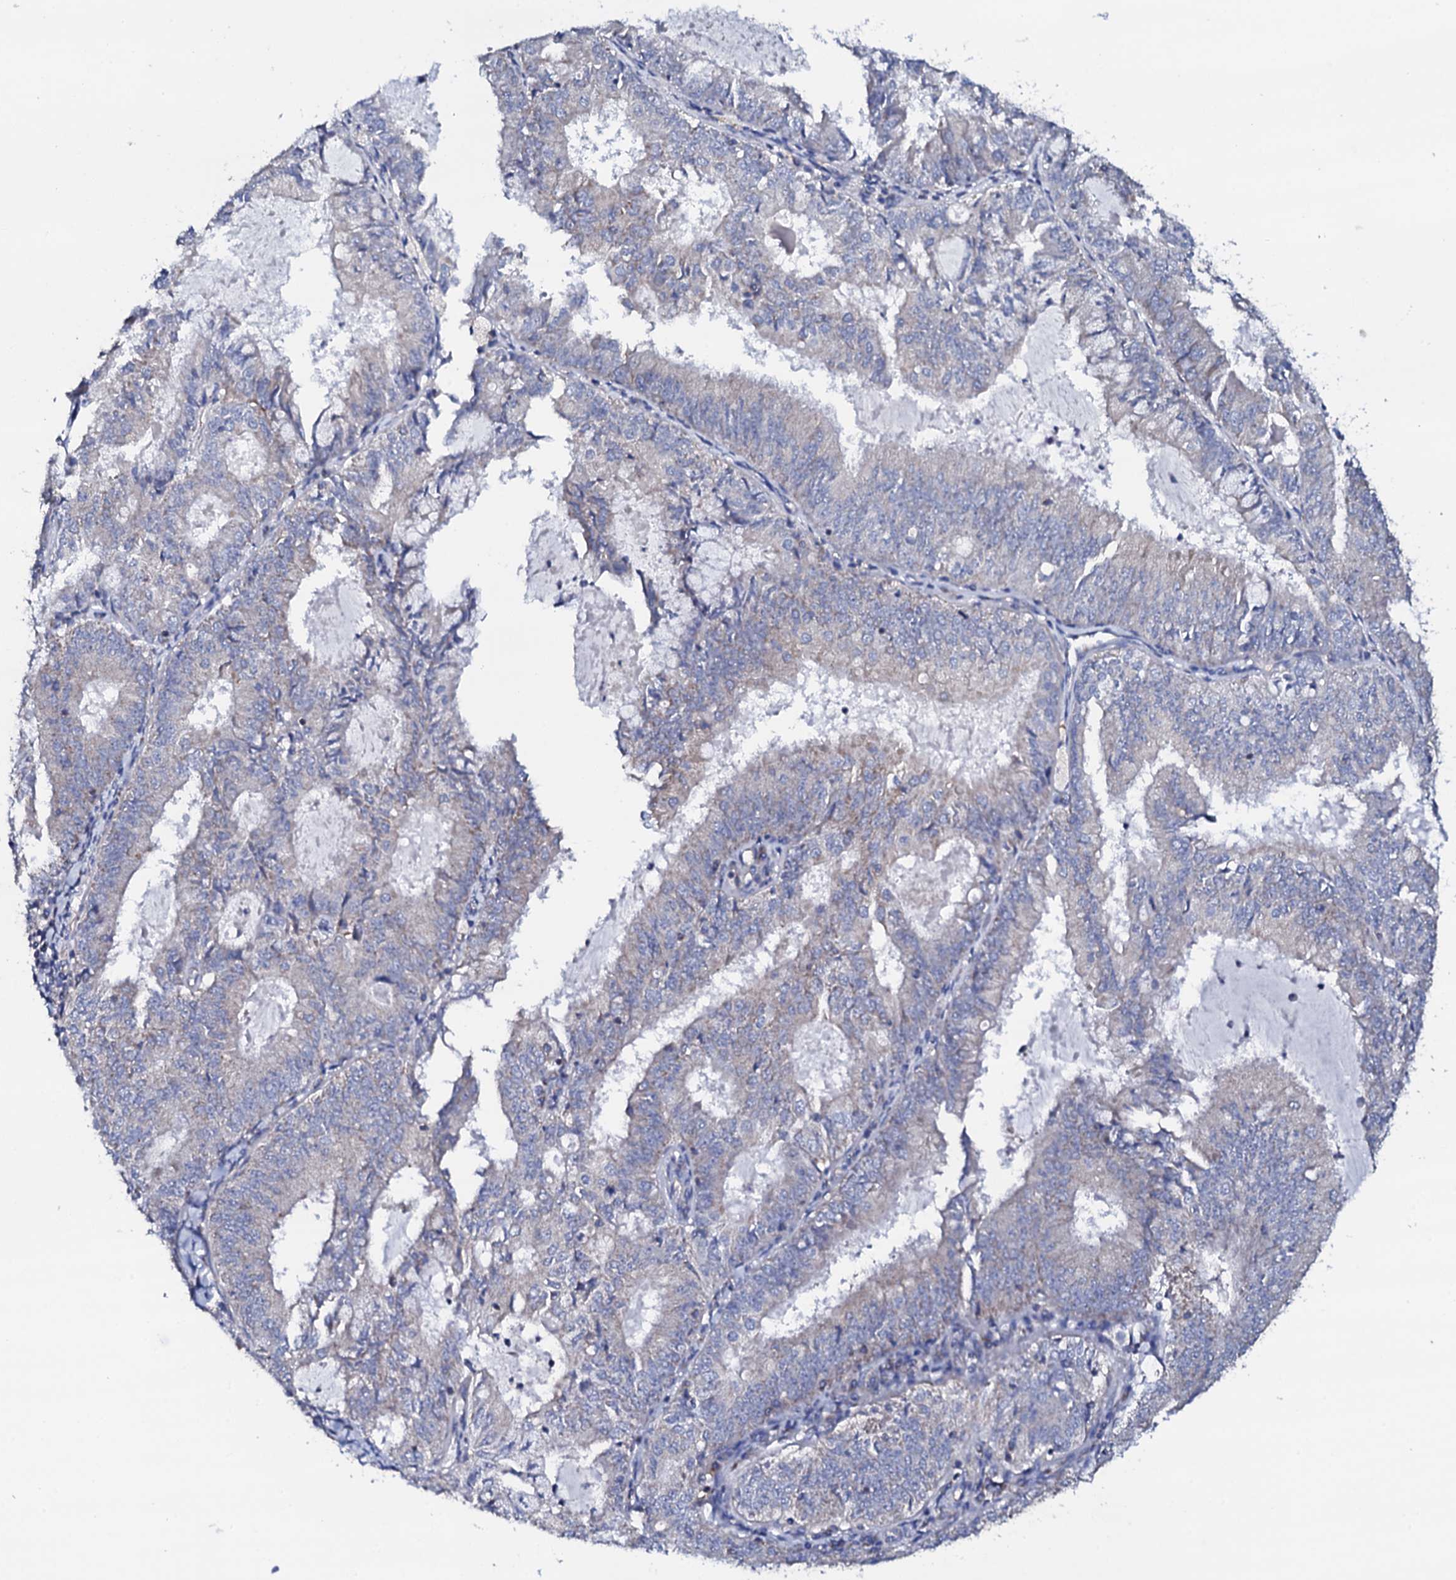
{"staining": {"intensity": "negative", "quantity": "none", "location": "none"}, "tissue": "endometrial cancer", "cell_type": "Tumor cells", "image_type": "cancer", "snomed": [{"axis": "morphology", "description": "Adenocarcinoma, NOS"}, {"axis": "topography", "description": "Endometrium"}], "caption": "High power microscopy histopathology image of an IHC image of endometrial cancer, revealing no significant staining in tumor cells.", "gene": "TCAF2", "patient": {"sex": "female", "age": 57}}